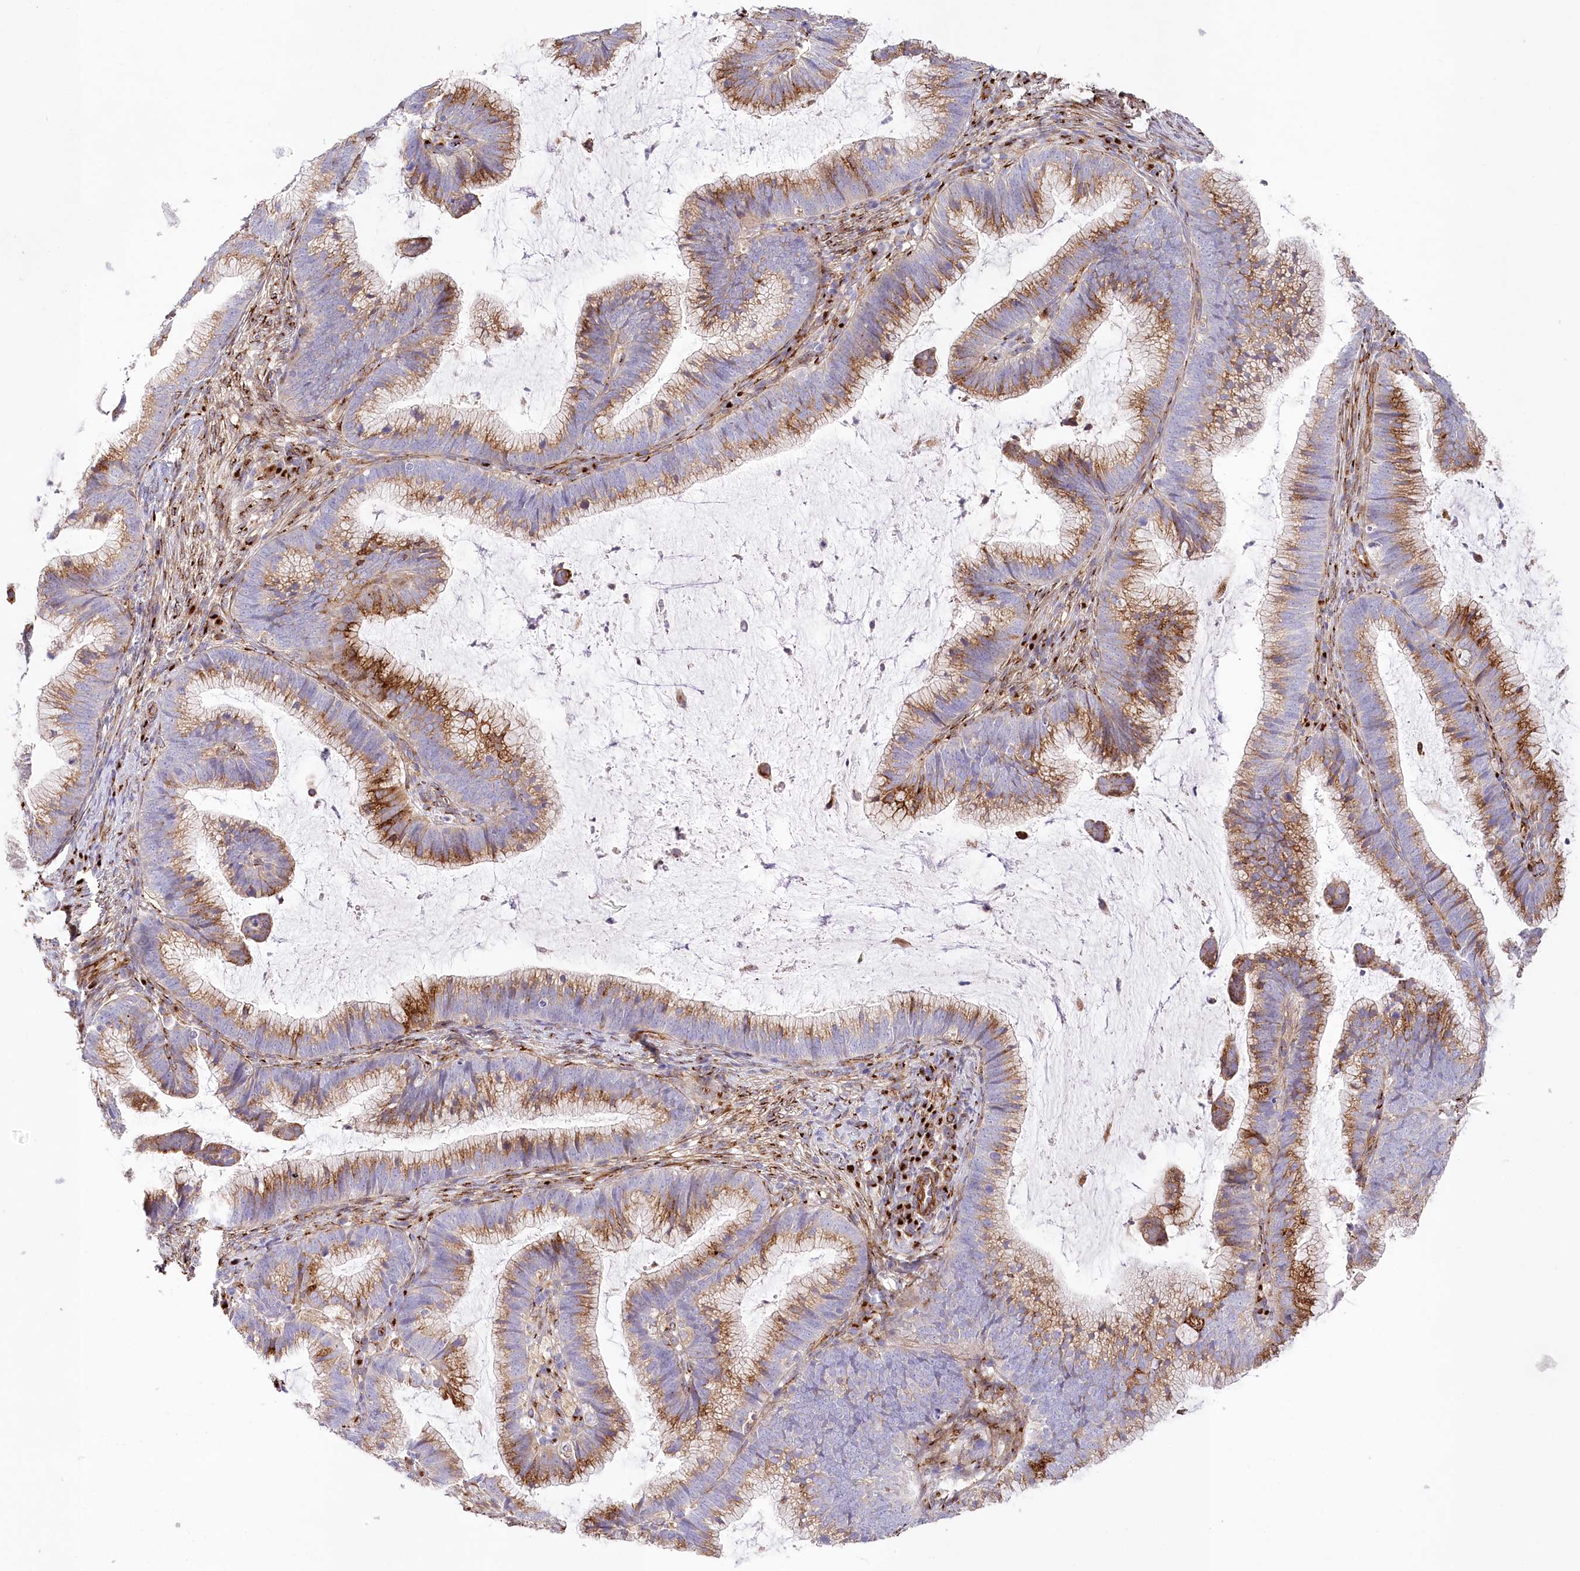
{"staining": {"intensity": "moderate", "quantity": ">75%", "location": "cytoplasmic/membranous"}, "tissue": "cervical cancer", "cell_type": "Tumor cells", "image_type": "cancer", "snomed": [{"axis": "morphology", "description": "Adenocarcinoma, NOS"}, {"axis": "topography", "description": "Cervix"}], "caption": "Immunohistochemical staining of human cervical adenocarcinoma shows medium levels of moderate cytoplasmic/membranous protein positivity in approximately >75% of tumor cells. (brown staining indicates protein expression, while blue staining denotes nuclei).", "gene": "ABRAXAS2", "patient": {"sex": "female", "age": 36}}